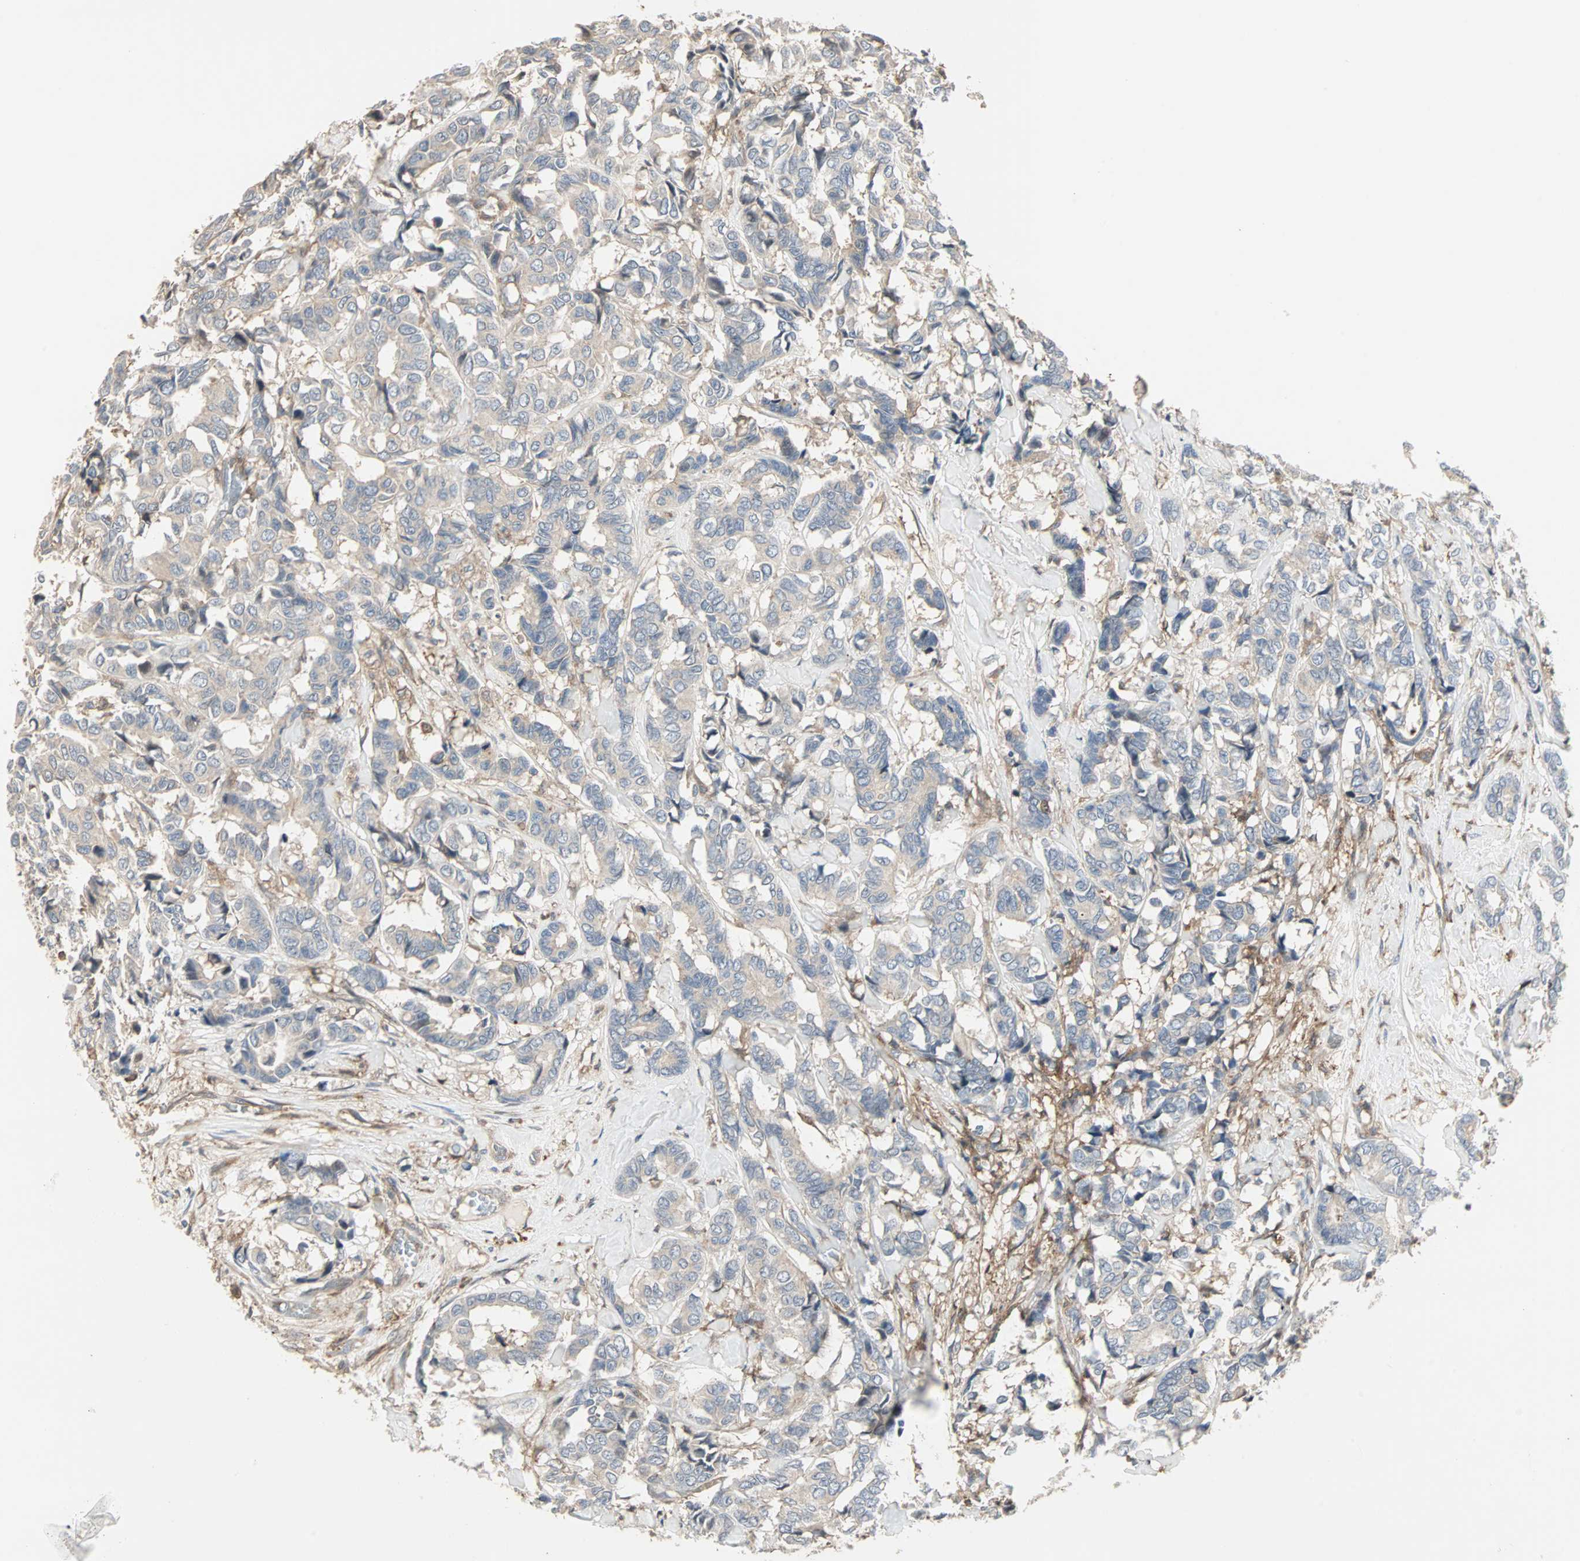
{"staining": {"intensity": "weak", "quantity": "25%-75%", "location": "cytoplasmic/membranous"}, "tissue": "breast cancer", "cell_type": "Tumor cells", "image_type": "cancer", "snomed": [{"axis": "morphology", "description": "Duct carcinoma"}, {"axis": "topography", "description": "Breast"}], "caption": "Breast cancer stained with a protein marker exhibits weak staining in tumor cells.", "gene": "GNAI2", "patient": {"sex": "female", "age": 87}}